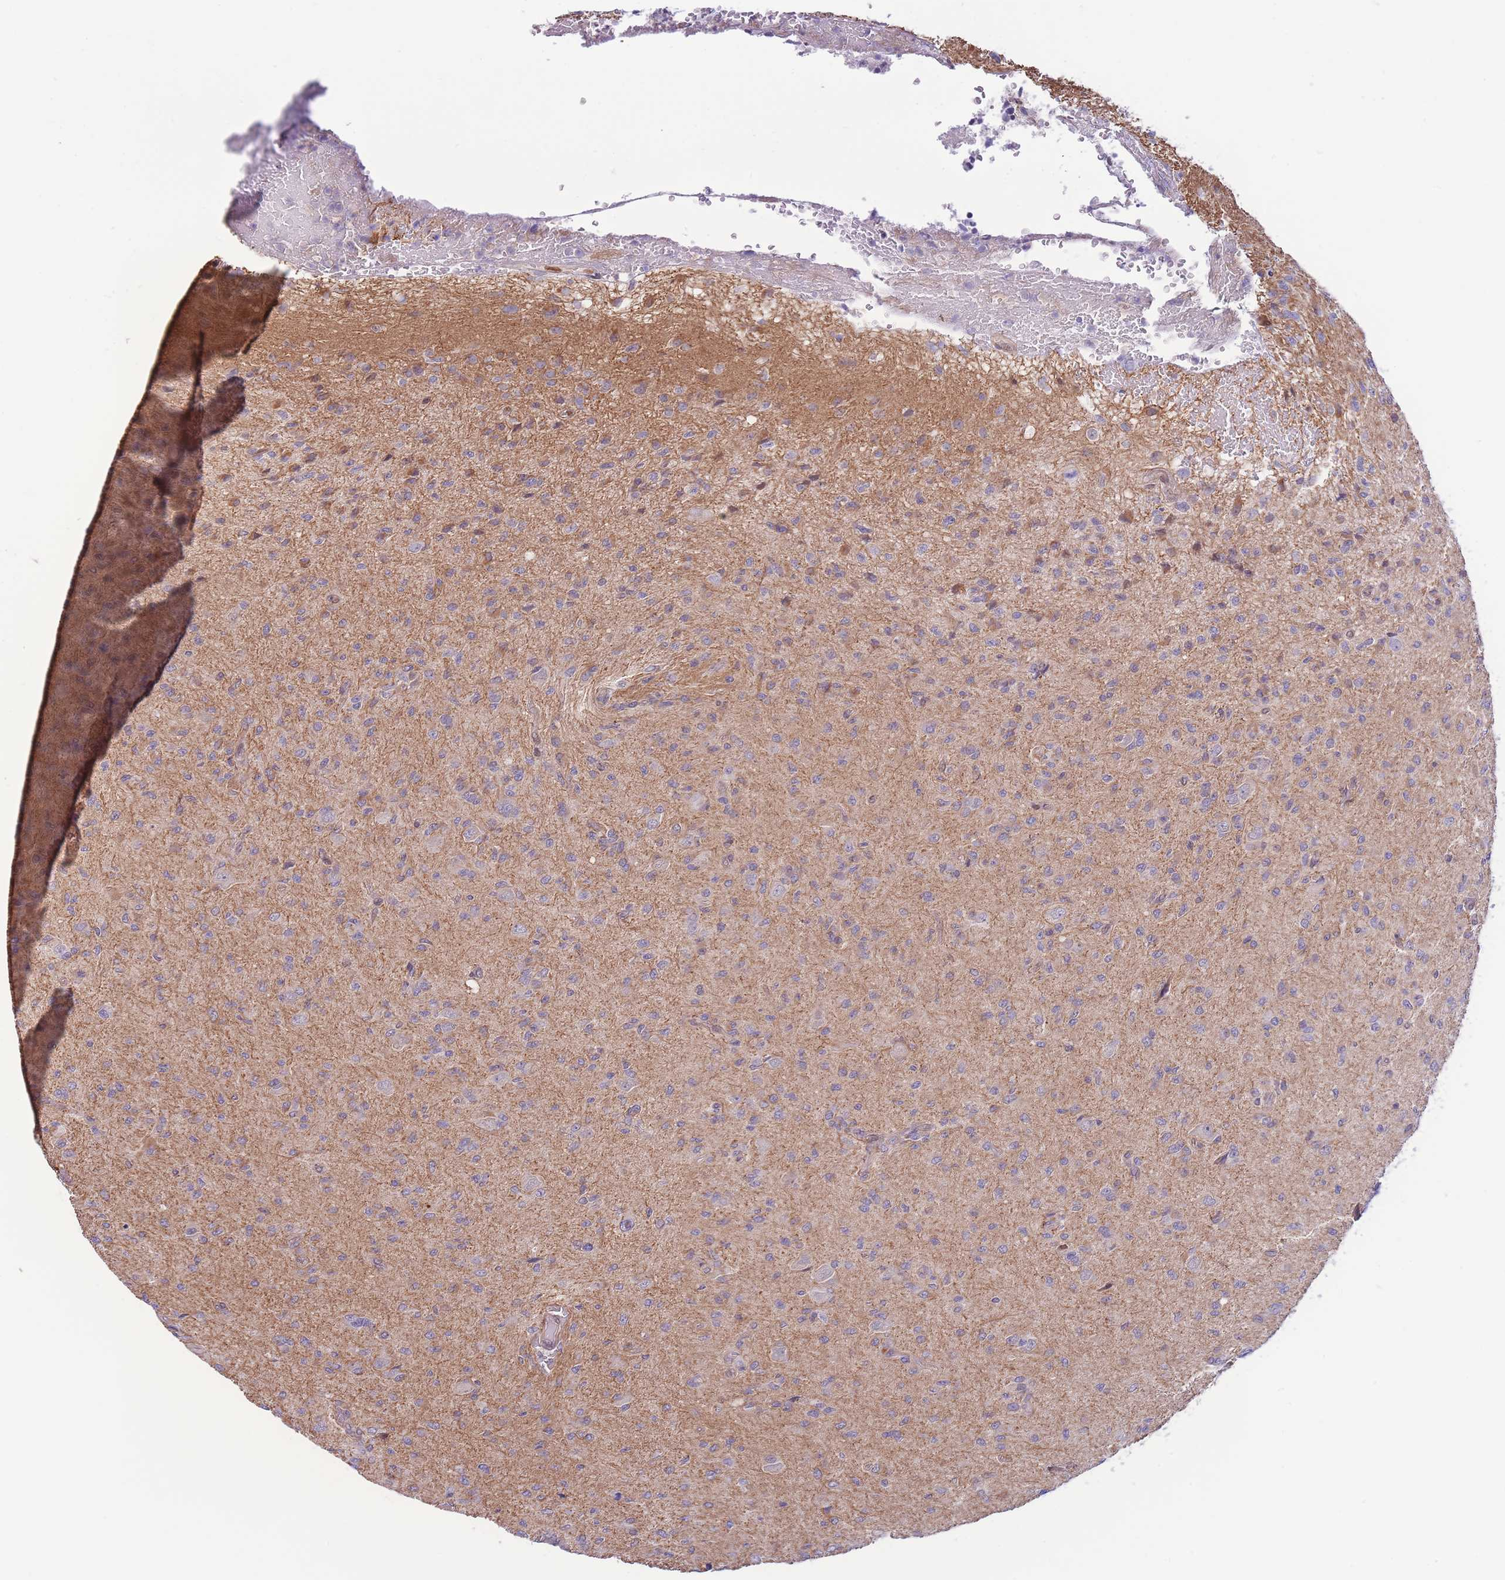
{"staining": {"intensity": "negative", "quantity": "none", "location": "none"}, "tissue": "glioma", "cell_type": "Tumor cells", "image_type": "cancer", "snomed": [{"axis": "morphology", "description": "Glioma, malignant, High grade"}, {"axis": "topography", "description": "Brain"}], "caption": "The IHC histopathology image has no significant positivity in tumor cells of glioma tissue.", "gene": "C9orf152", "patient": {"sex": "male", "age": 36}}